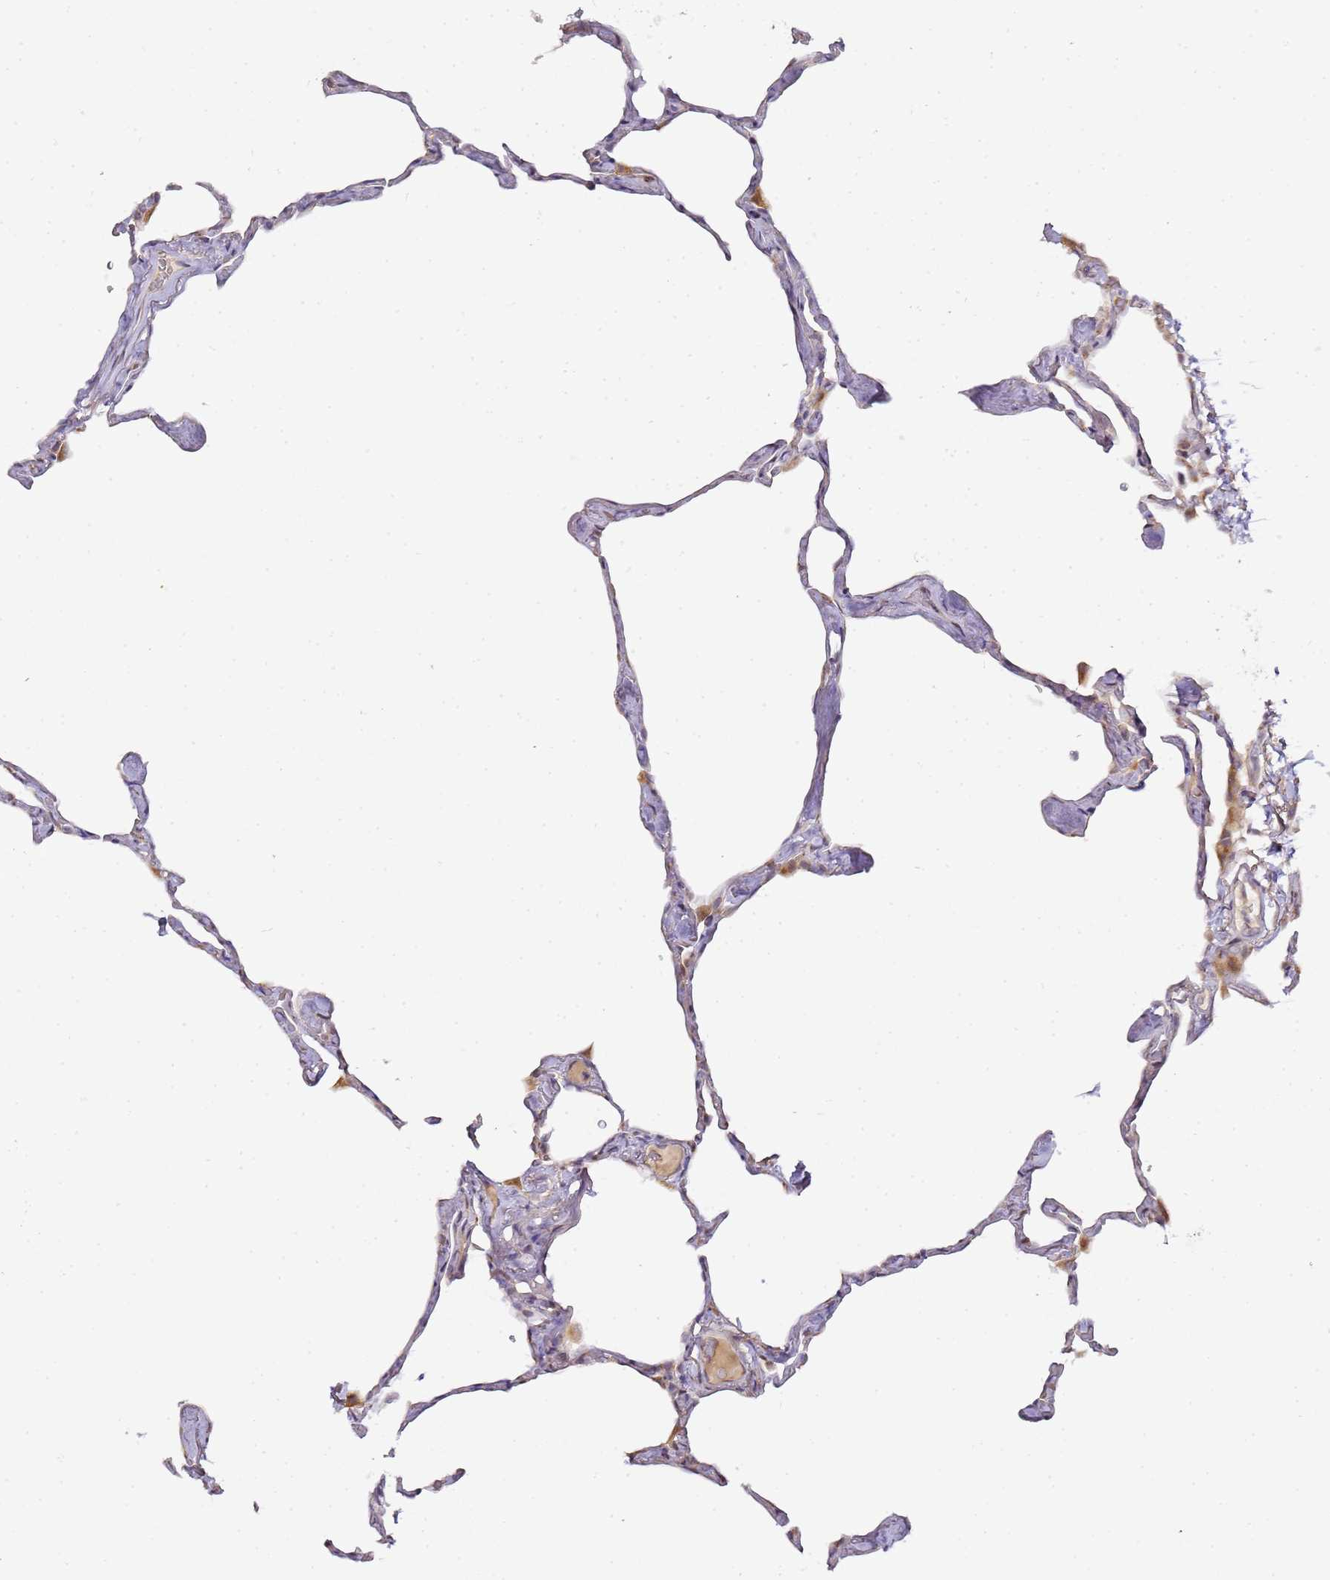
{"staining": {"intensity": "negative", "quantity": "none", "location": "none"}, "tissue": "lung", "cell_type": "Alveolar cells", "image_type": "normal", "snomed": [{"axis": "morphology", "description": "Normal tissue, NOS"}, {"axis": "topography", "description": "Lung"}], "caption": "There is no significant staining in alveolar cells of lung. (Stains: DAB immunohistochemistry with hematoxylin counter stain, Microscopy: brightfield microscopy at high magnification).", "gene": "MRPL49", "patient": {"sex": "male", "age": 65}}